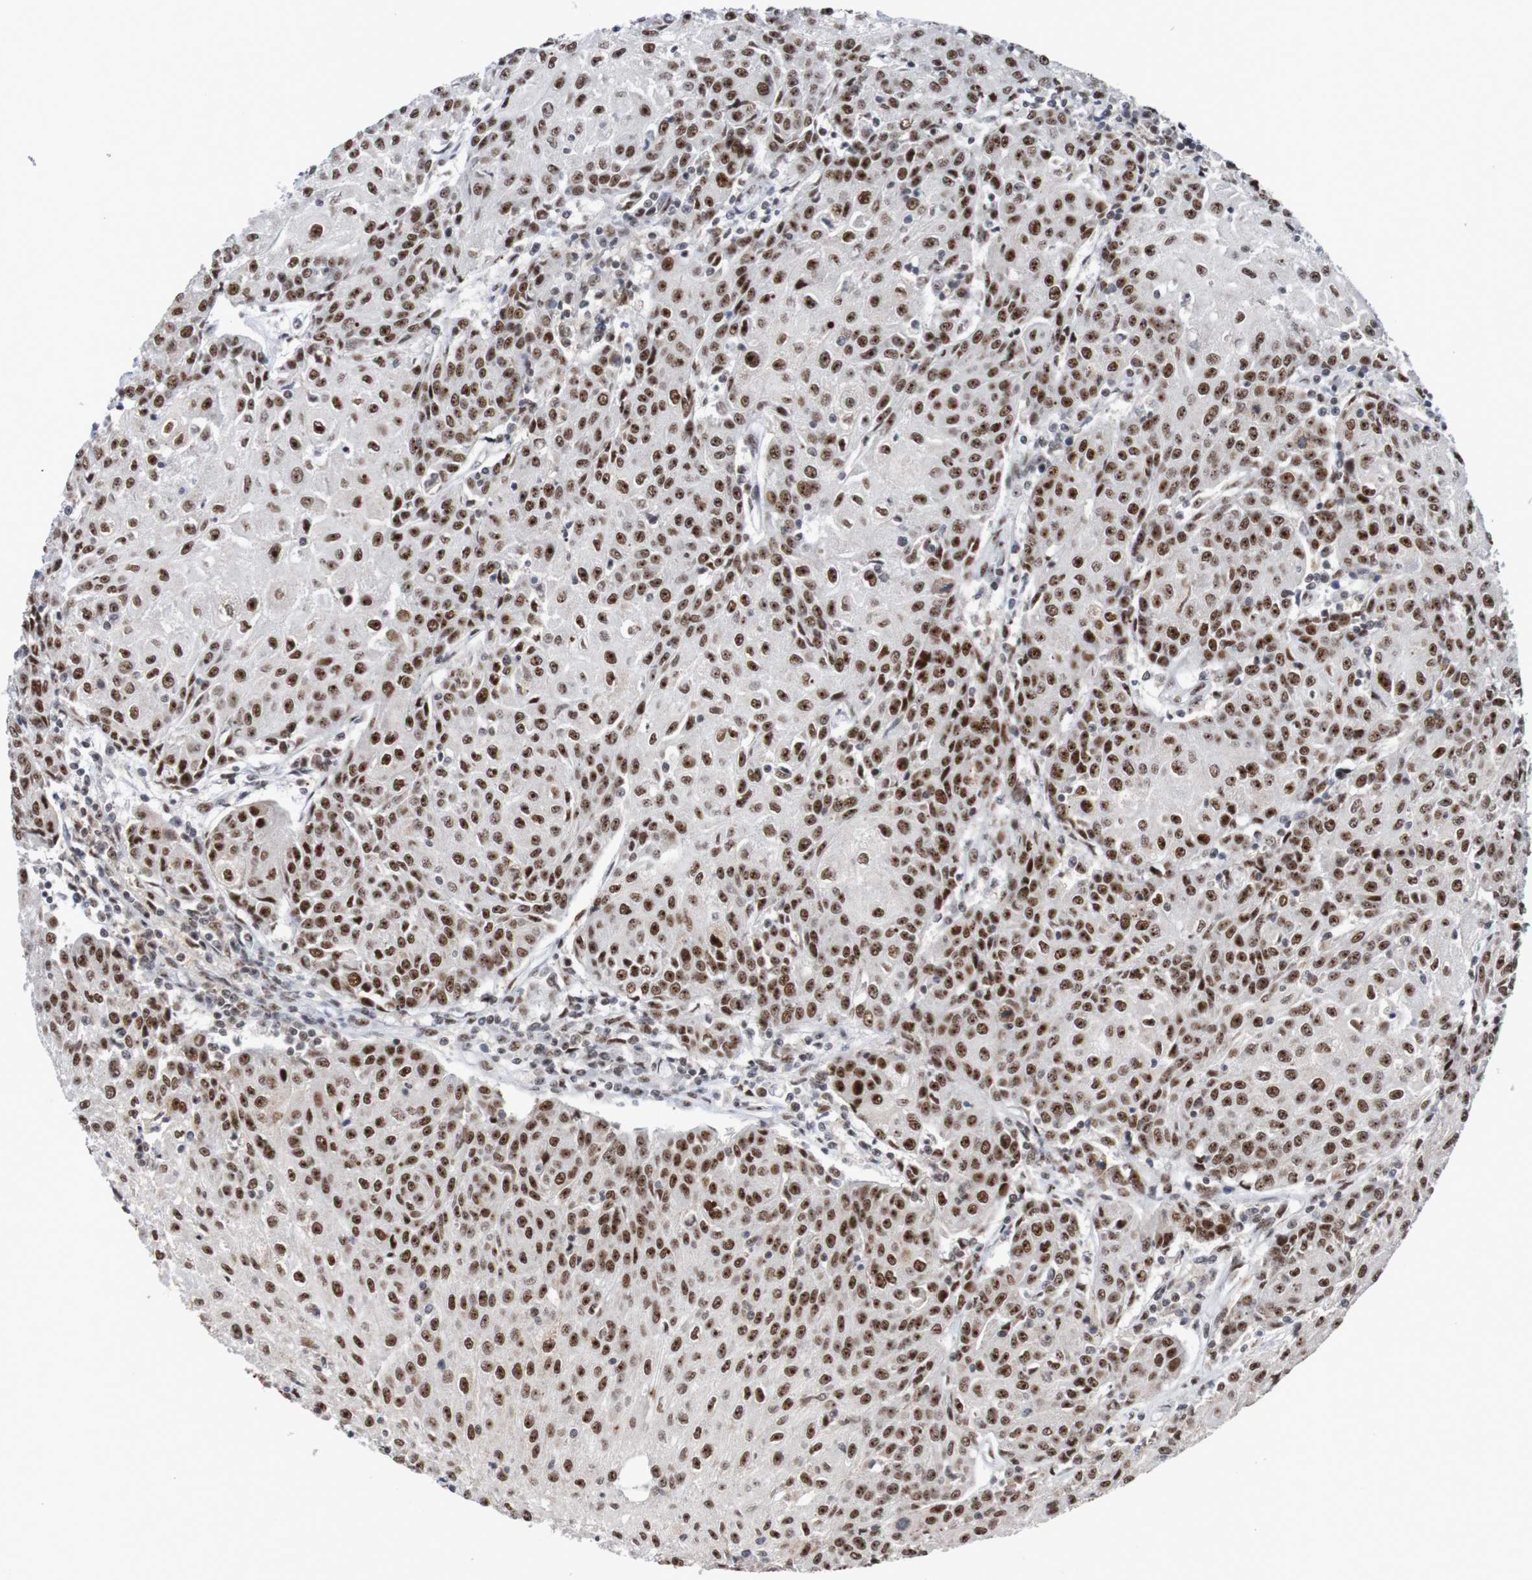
{"staining": {"intensity": "strong", "quantity": ">75%", "location": "nuclear"}, "tissue": "urothelial cancer", "cell_type": "Tumor cells", "image_type": "cancer", "snomed": [{"axis": "morphology", "description": "Urothelial carcinoma, High grade"}, {"axis": "topography", "description": "Urinary bladder"}], "caption": "A photomicrograph of human urothelial cancer stained for a protein displays strong nuclear brown staining in tumor cells. Immunohistochemistry stains the protein in brown and the nuclei are stained blue.", "gene": "CDC5L", "patient": {"sex": "female", "age": 85}}